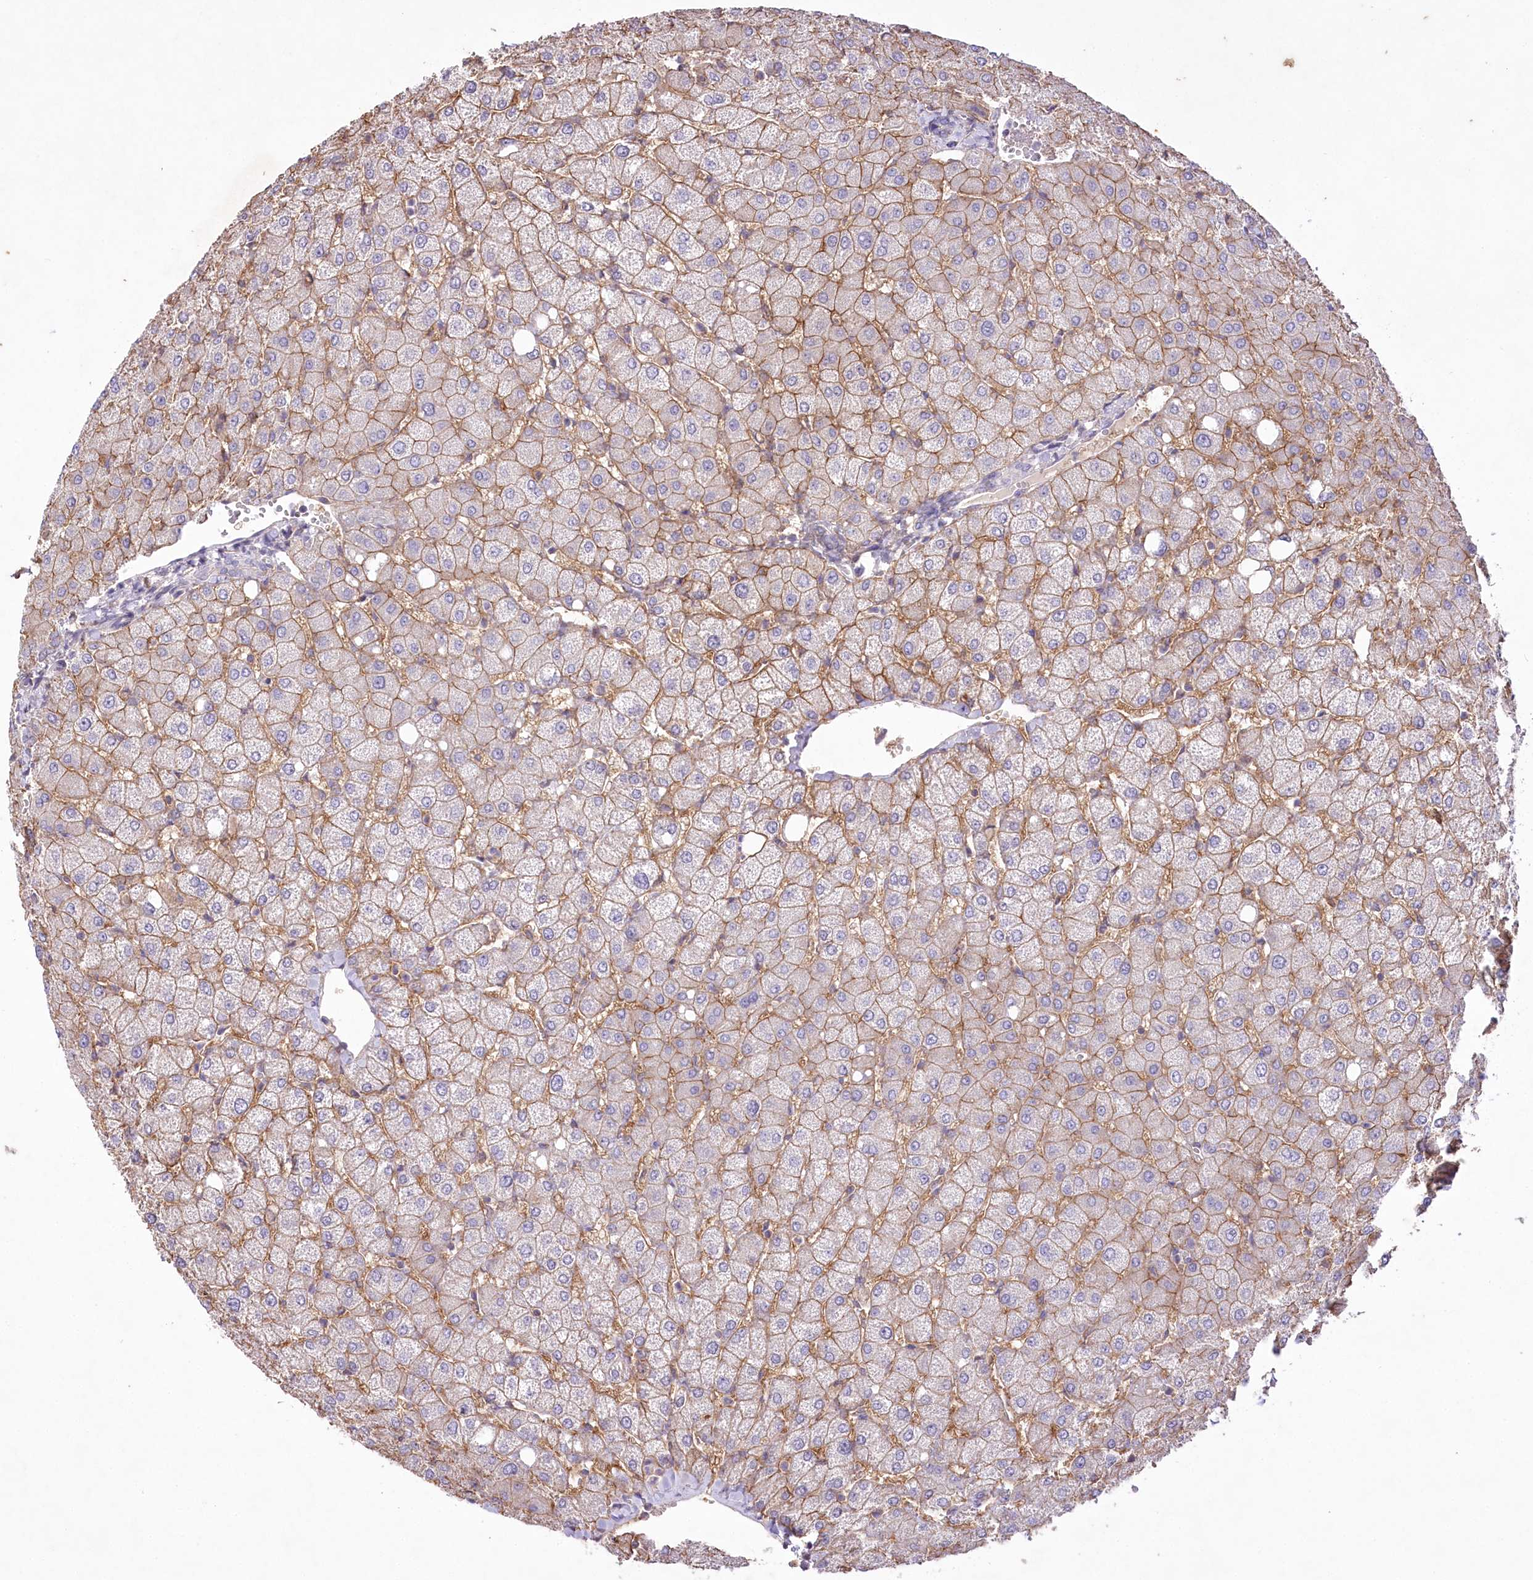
{"staining": {"intensity": "negative", "quantity": "none", "location": "none"}, "tissue": "liver", "cell_type": "Cholangiocytes", "image_type": "normal", "snomed": [{"axis": "morphology", "description": "Normal tissue, NOS"}, {"axis": "topography", "description": "Liver"}], "caption": "This is an IHC histopathology image of benign human liver. There is no expression in cholangiocytes.", "gene": "ENPP1", "patient": {"sex": "female", "age": 54}}